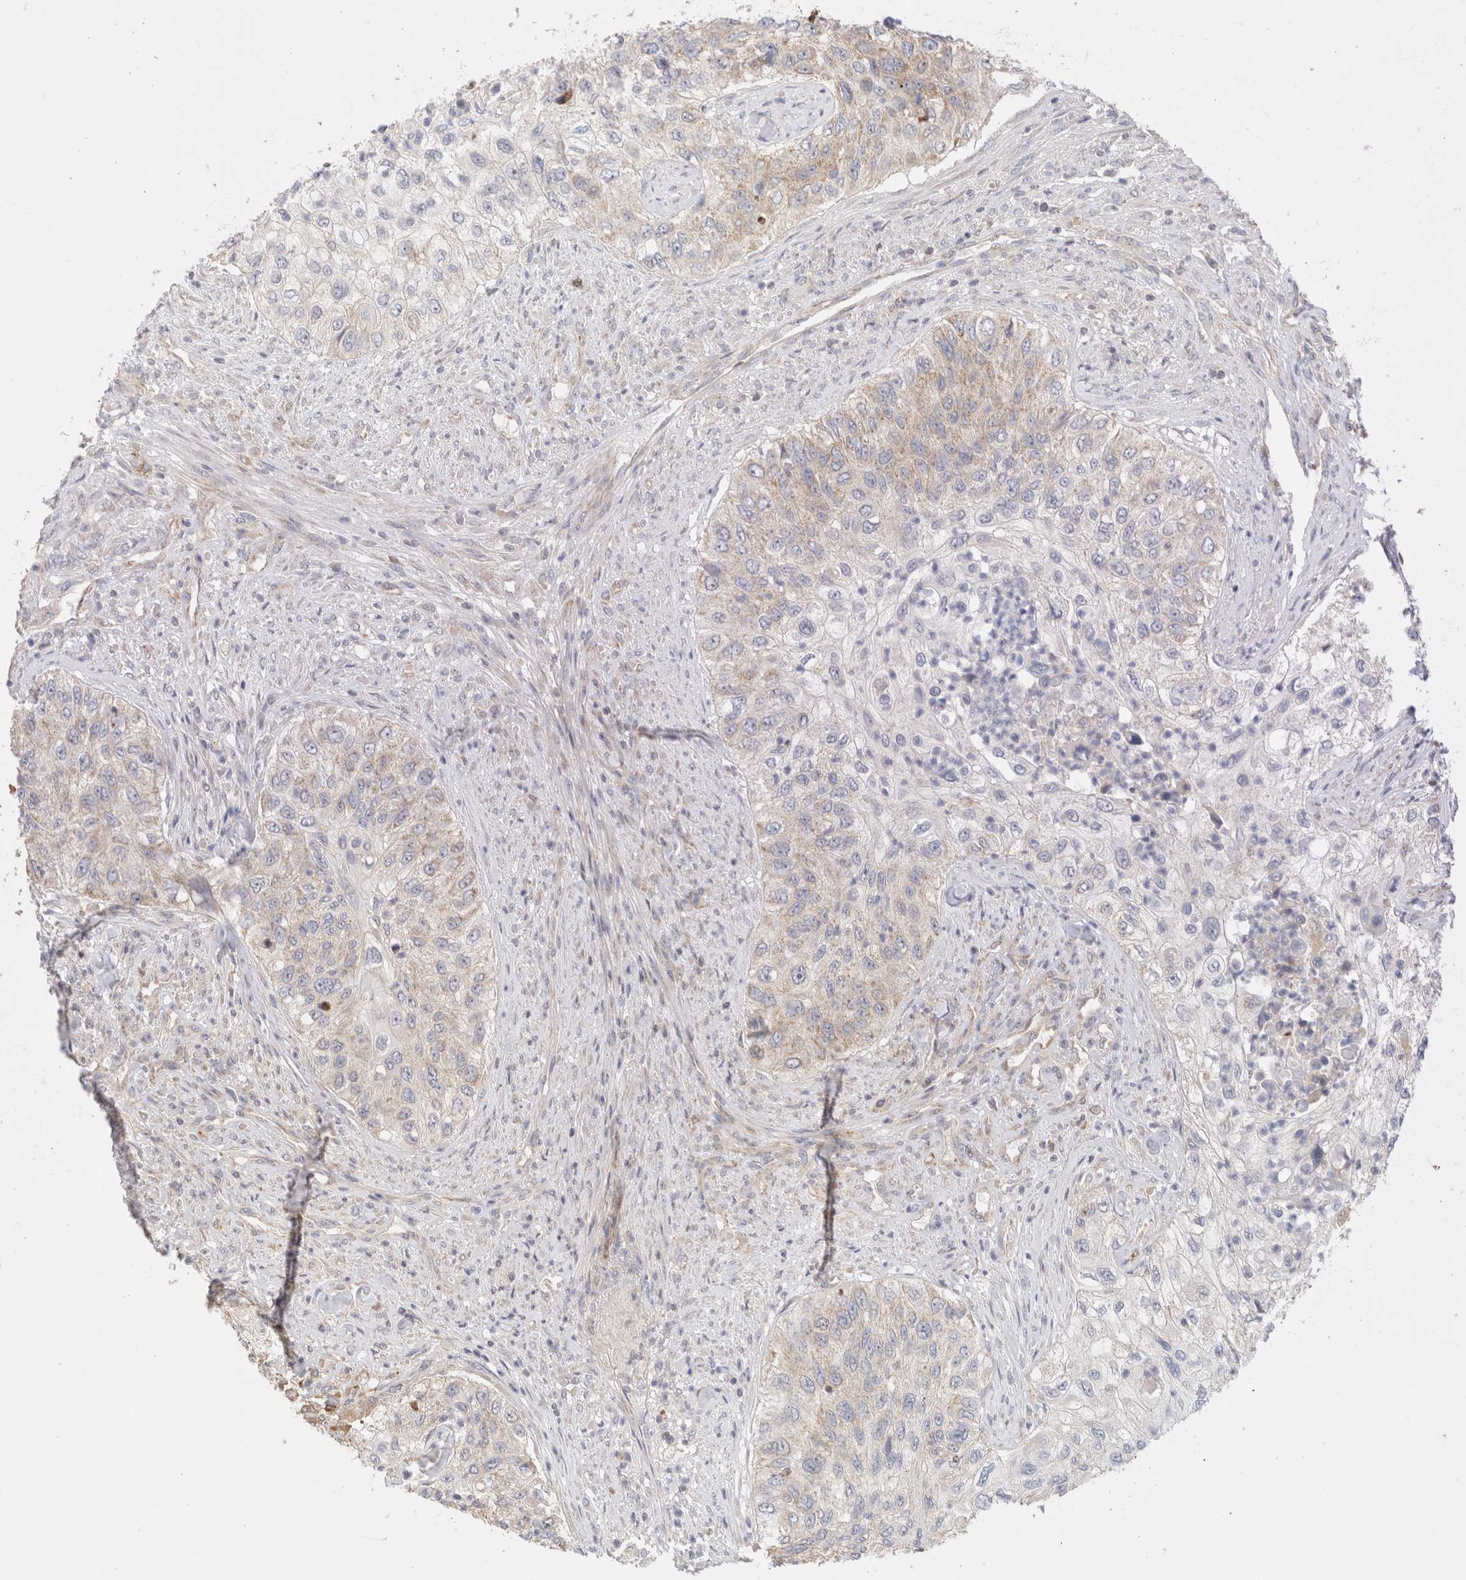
{"staining": {"intensity": "weak", "quantity": "<25%", "location": "cytoplasmic/membranous"}, "tissue": "urothelial cancer", "cell_type": "Tumor cells", "image_type": "cancer", "snomed": [{"axis": "morphology", "description": "Urothelial carcinoma, High grade"}, {"axis": "topography", "description": "Urinary bladder"}], "caption": "A photomicrograph of urothelial cancer stained for a protein demonstrates no brown staining in tumor cells. (Stains: DAB immunohistochemistry with hematoxylin counter stain, Microscopy: brightfield microscopy at high magnification).", "gene": "MRM3", "patient": {"sex": "female", "age": 60}}